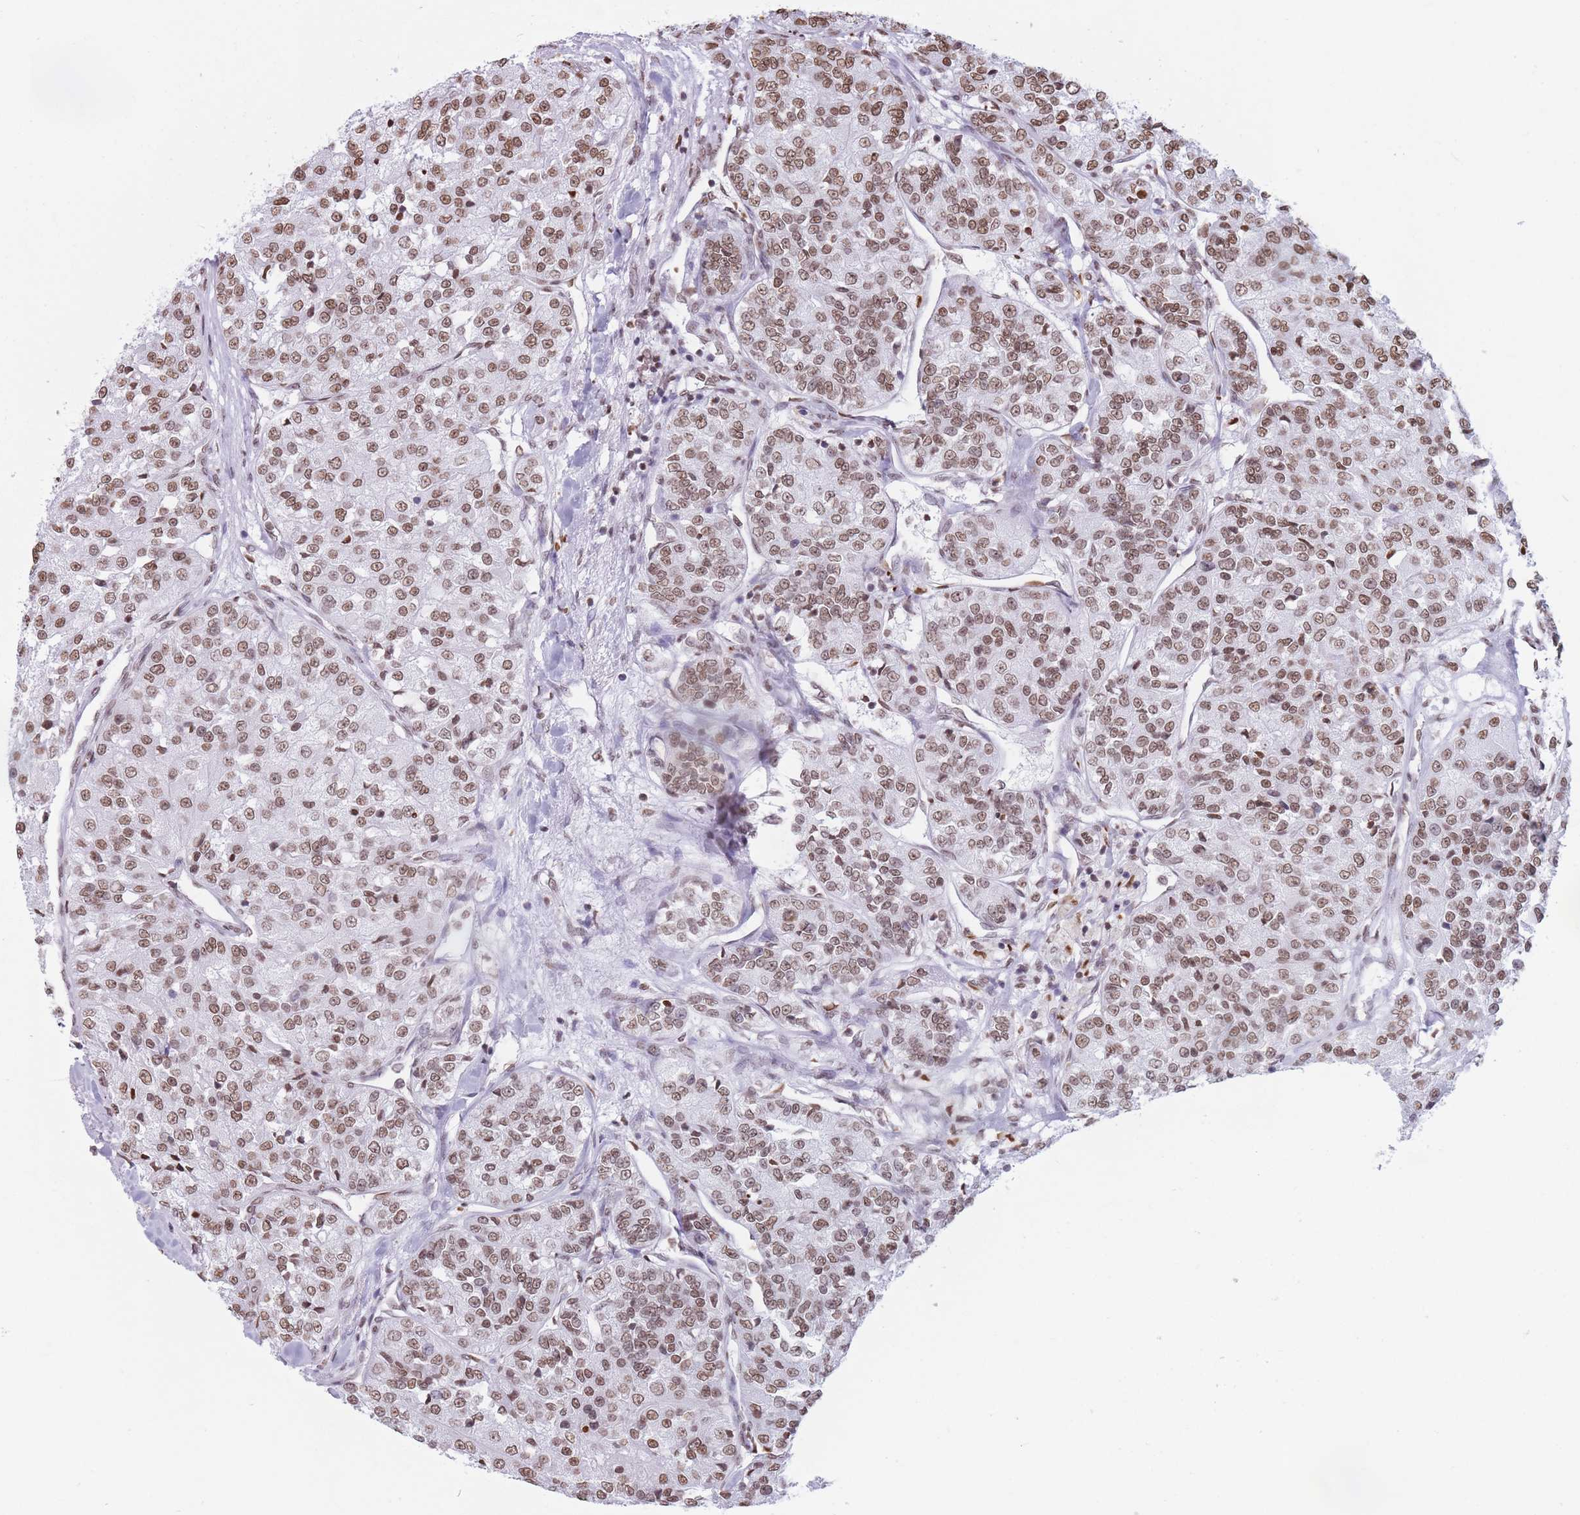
{"staining": {"intensity": "moderate", "quantity": ">75%", "location": "nuclear"}, "tissue": "renal cancer", "cell_type": "Tumor cells", "image_type": "cancer", "snomed": [{"axis": "morphology", "description": "Adenocarcinoma, NOS"}, {"axis": "topography", "description": "Kidney"}], "caption": "Immunohistochemical staining of human renal cancer exhibits medium levels of moderate nuclear staining in about >75% of tumor cells.", "gene": "RYK", "patient": {"sex": "female", "age": 63}}